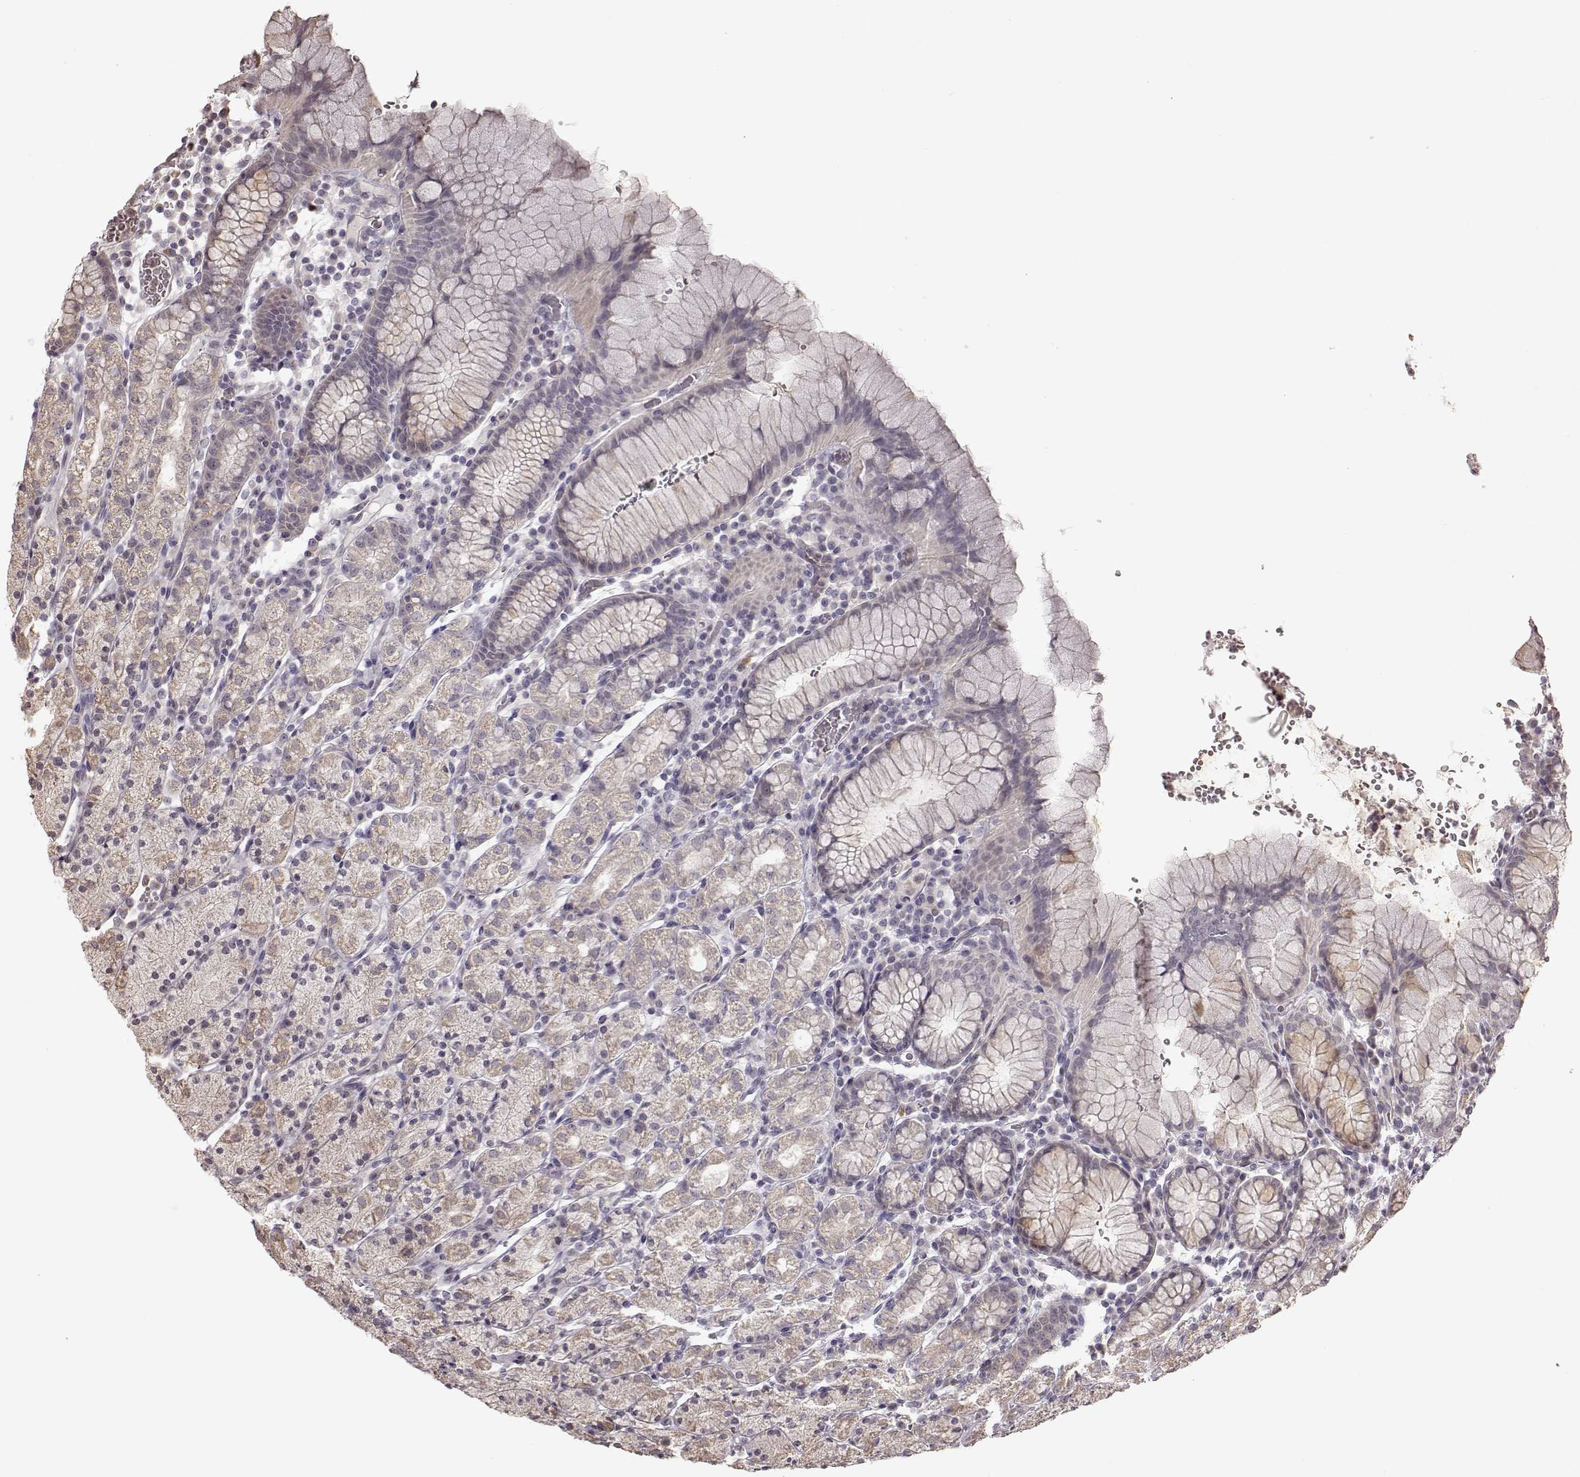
{"staining": {"intensity": "weak", "quantity": "25%-75%", "location": "cytoplasmic/membranous"}, "tissue": "stomach", "cell_type": "Glandular cells", "image_type": "normal", "snomed": [{"axis": "morphology", "description": "Normal tissue, NOS"}, {"axis": "topography", "description": "Stomach, upper"}, {"axis": "topography", "description": "Stomach"}], "caption": "Human stomach stained for a protein (brown) displays weak cytoplasmic/membranous positive staining in approximately 25%-75% of glandular cells.", "gene": "CRB1", "patient": {"sex": "male", "age": 62}}